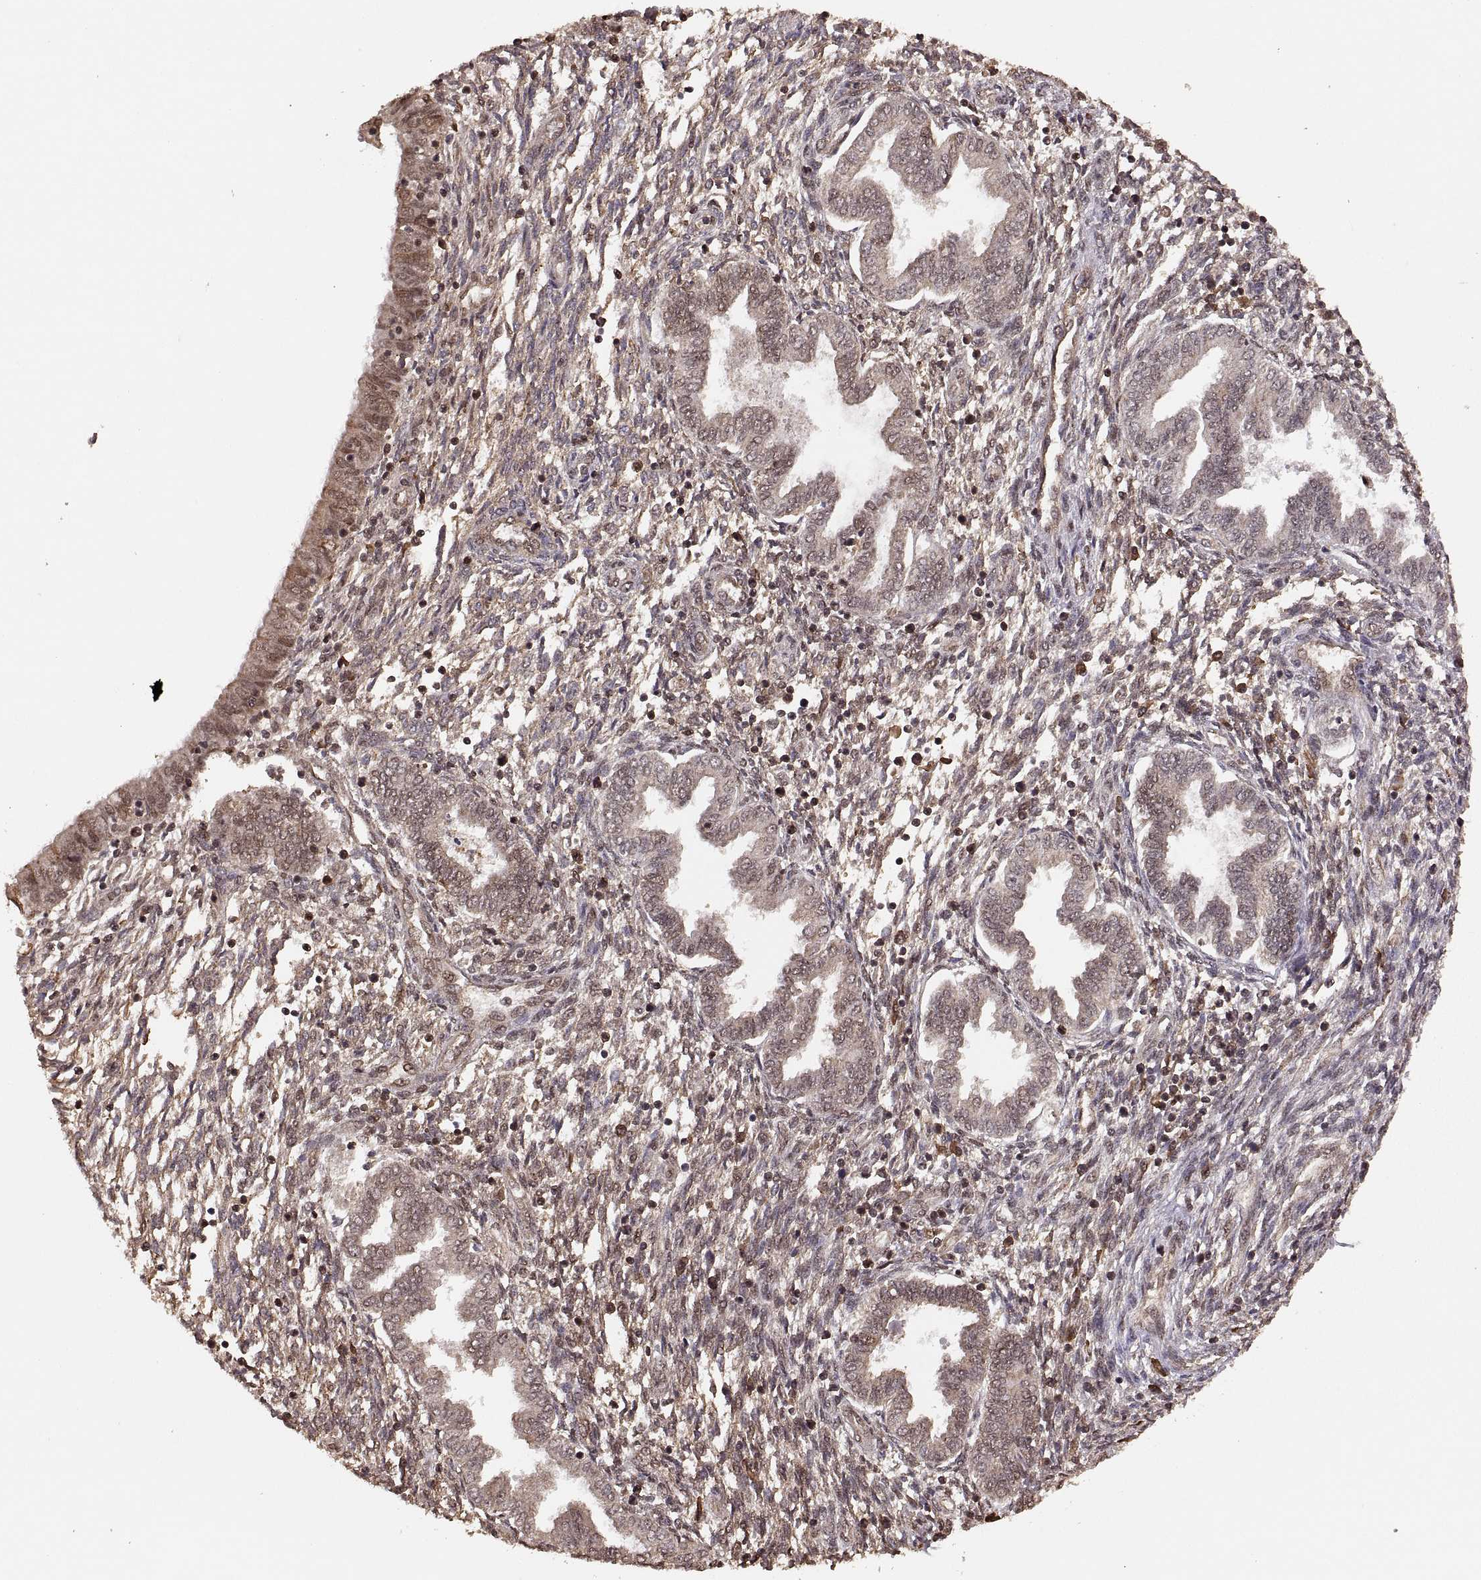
{"staining": {"intensity": "negative", "quantity": "none", "location": "none"}, "tissue": "endometrium", "cell_type": "Cells in endometrial stroma", "image_type": "normal", "snomed": [{"axis": "morphology", "description": "Normal tissue, NOS"}, {"axis": "topography", "description": "Endometrium"}], "caption": "High magnification brightfield microscopy of benign endometrium stained with DAB (3,3'-diaminobenzidine) (brown) and counterstained with hematoxylin (blue): cells in endometrial stroma show no significant positivity. (DAB (3,3'-diaminobenzidine) immunohistochemistry (IHC) with hematoxylin counter stain).", "gene": "RFT1", "patient": {"sex": "female", "age": 42}}